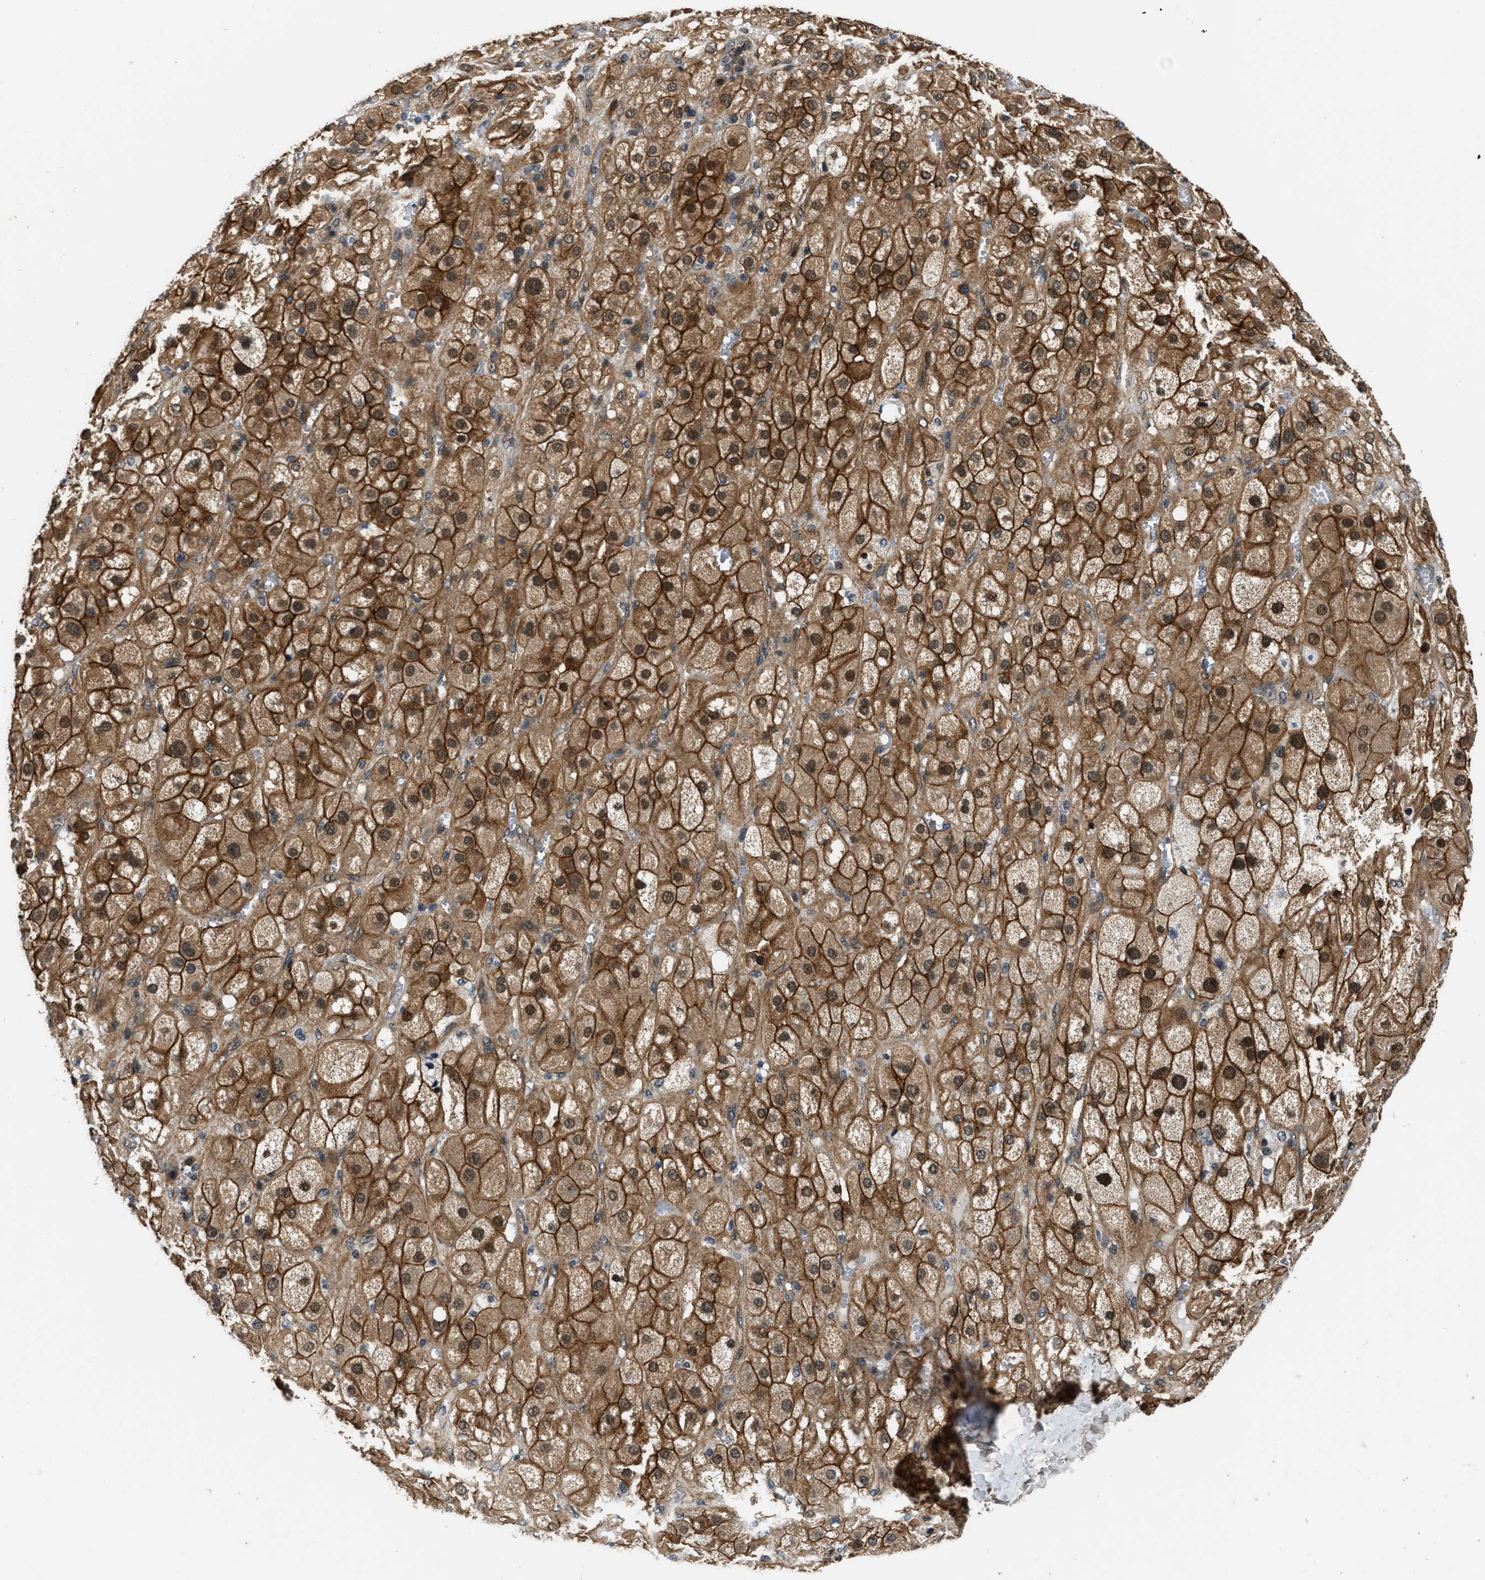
{"staining": {"intensity": "strong", "quantity": ">75%", "location": "cytoplasmic/membranous,nuclear"}, "tissue": "adrenal gland", "cell_type": "Glandular cells", "image_type": "normal", "snomed": [{"axis": "morphology", "description": "Normal tissue, NOS"}, {"axis": "topography", "description": "Adrenal gland"}], "caption": "Strong cytoplasmic/membranous,nuclear protein positivity is appreciated in approximately >75% of glandular cells in adrenal gland. The protein is shown in brown color, while the nuclei are stained blue.", "gene": "COPS2", "patient": {"sex": "female", "age": 47}}